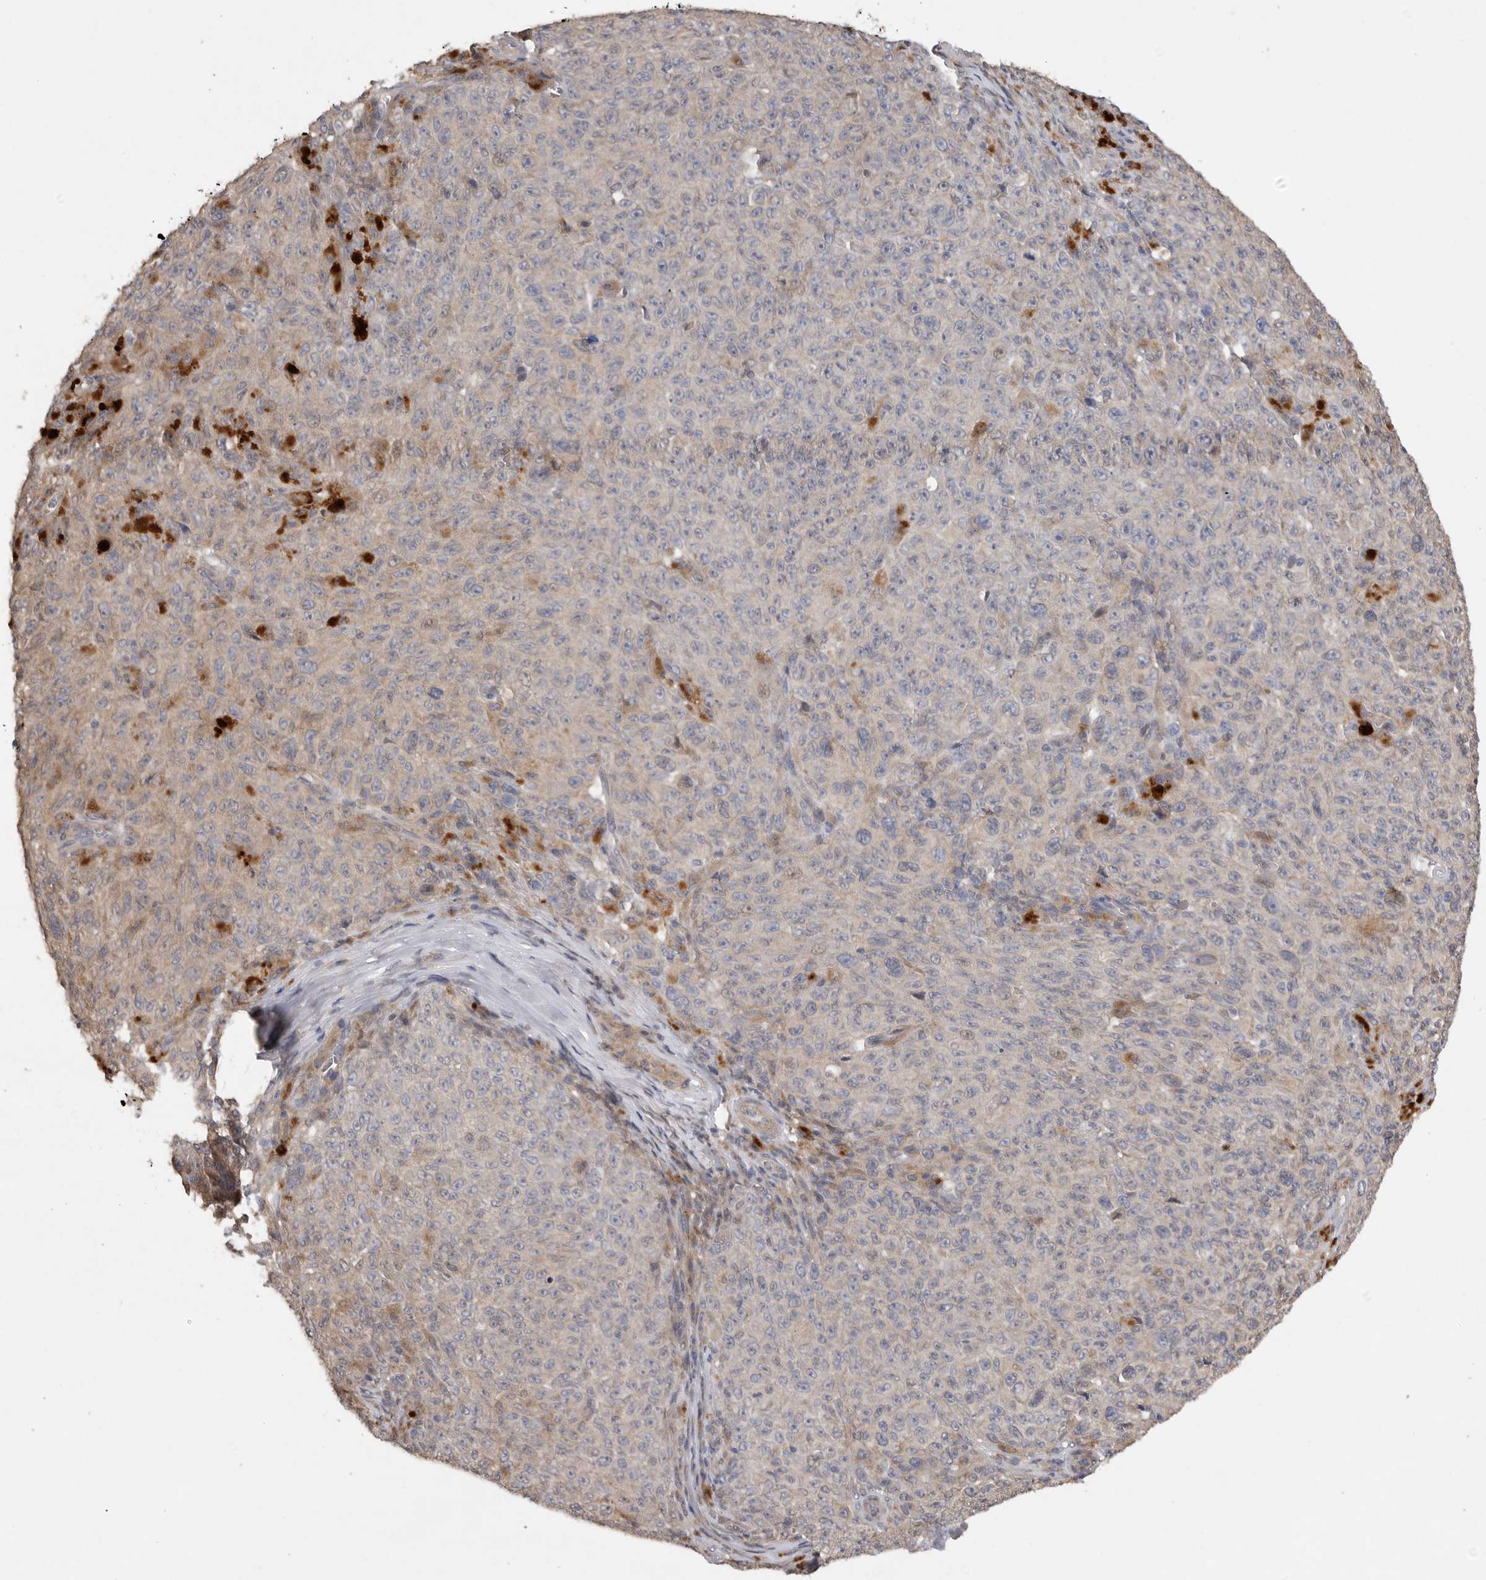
{"staining": {"intensity": "negative", "quantity": "none", "location": "none"}, "tissue": "melanoma", "cell_type": "Tumor cells", "image_type": "cancer", "snomed": [{"axis": "morphology", "description": "Malignant melanoma, NOS"}, {"axis": "topography", "description": "Skin"}], "caption": "Image shows no significant protein expression in tumor cells of melanoma. (Brightfield microscopy of DAB (3,3'-diaminobenzidine) immunohistochemistry (IHC) at high magnification).", "gene": "EDEM3", "patient": {"sex": "female", "age": 82}}